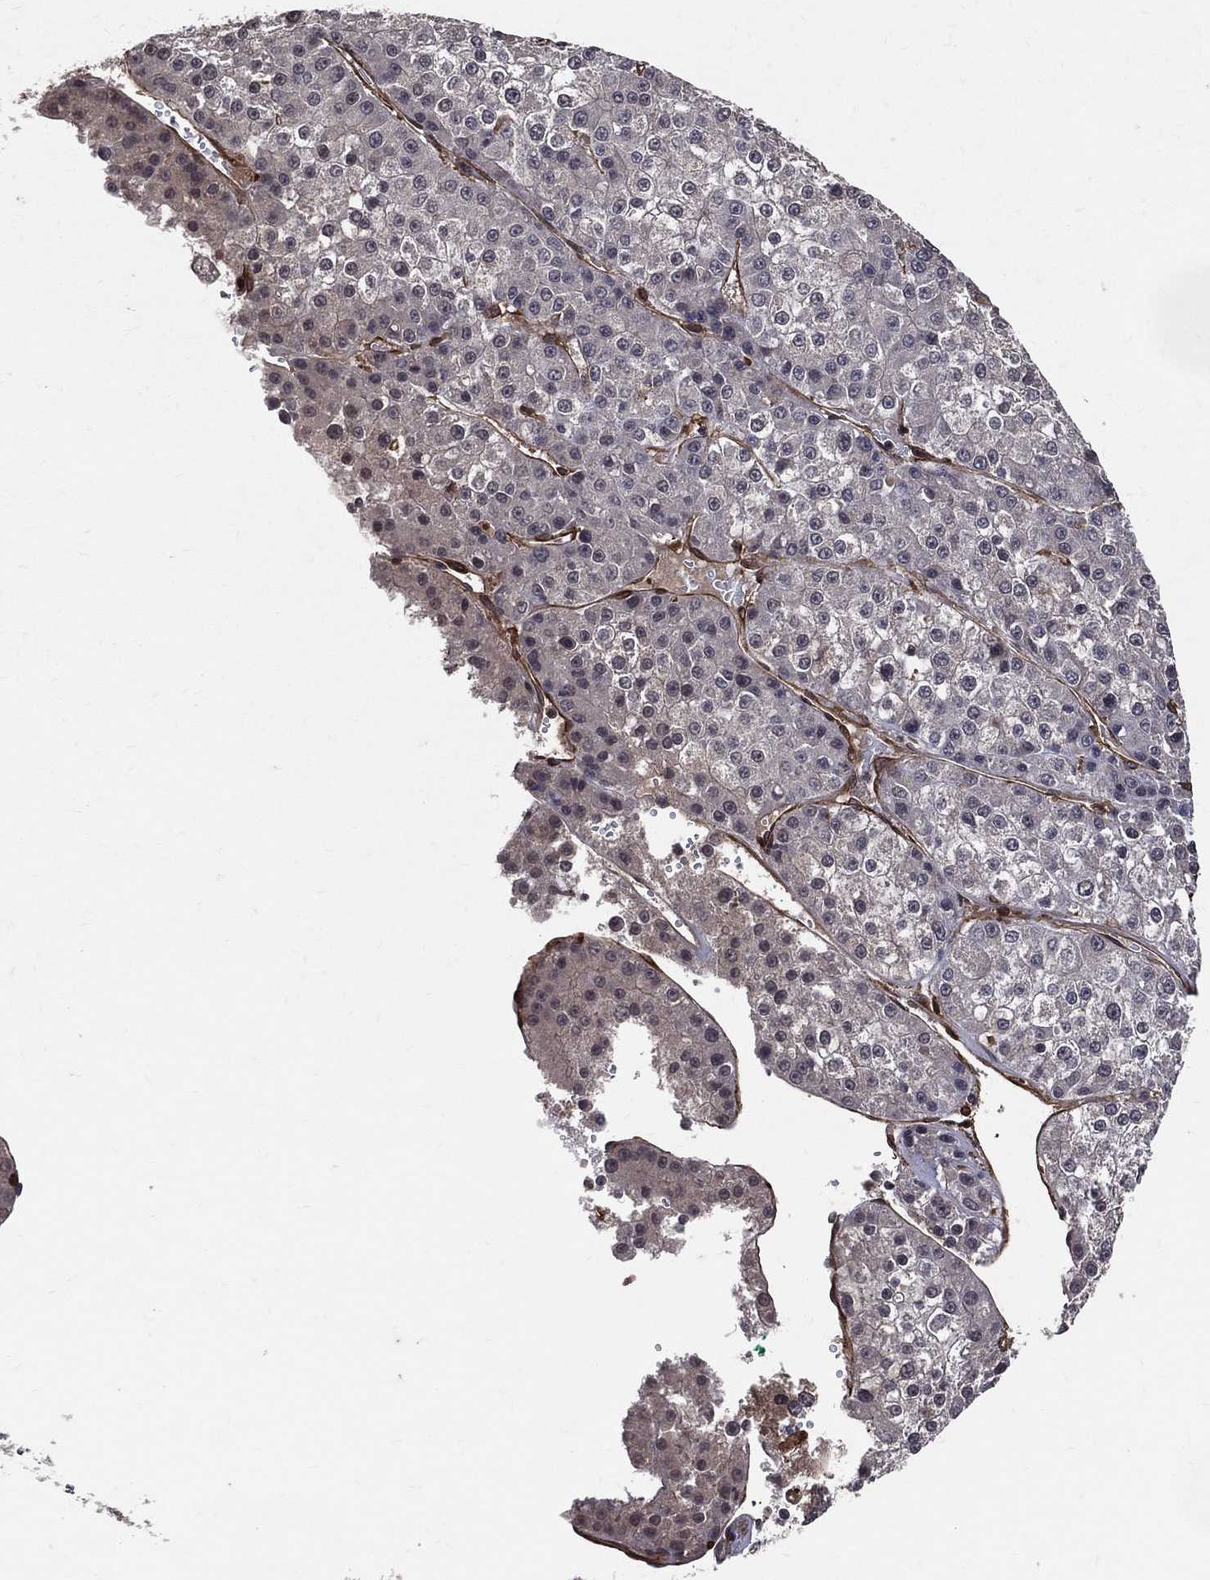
{"staining": {"intensity": "negative", "quantity": "none", "location": "none"}, "tissue": "liver cancer", "cell_type": "Tumor cells", "image_type": "cancer", "snomed": [{"axis": "morphology", "description": "Carcinoma, Hepatocellular, NOS"}, {"axis": "topography", "description": "Liver"}], "caption": "IHC photomicrograph of neoplastic tissue: human liver hepatocellular carcinoma stained with DAB (3,3'-diaminobenzidine) reveals no significant protein expression in tumor cells.", "gene": "DPYSL2", "patient": {"sex": "female", "age": 73}}